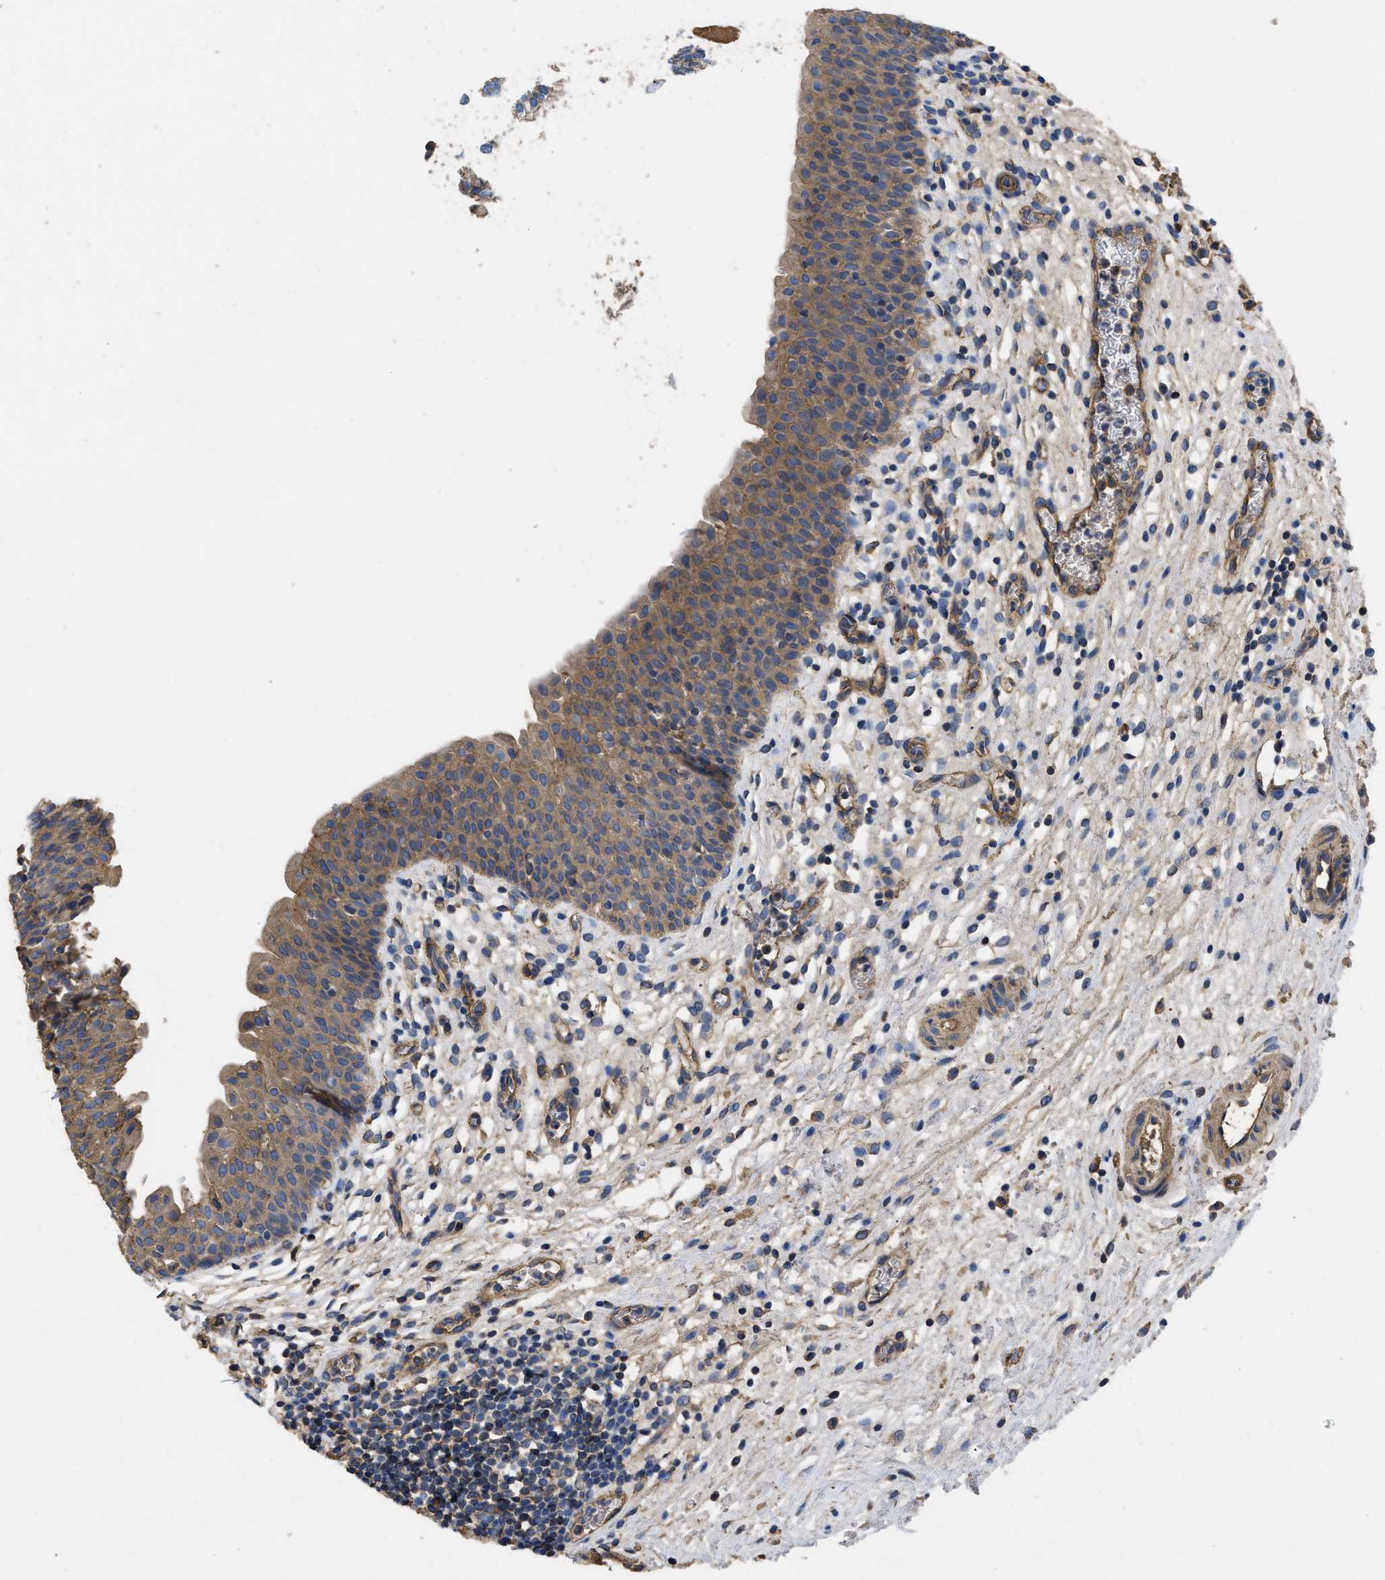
{"staining": {"intensity": "moderate", "quantity": ">75%", "location": "cytoplasmic/membranous"}, "tissue": "urinary bladder", "cell_type": "Urothelial cells", "image_type": "normal", "snomed": [{"axis": "morphology", "description": "Normal tissue, NOS"}, {"axis": "topography", "description": "Urinary bladder"}], "caption": "IHC photomicrograph of normal urinary bladder stained for a protein (brown), which displays medium levels of moderate cytoplasmic/membranous expression in about >75% of urothelial cells.", "gene": "USP4", "patient": {"sex": "male", "age": 37}}